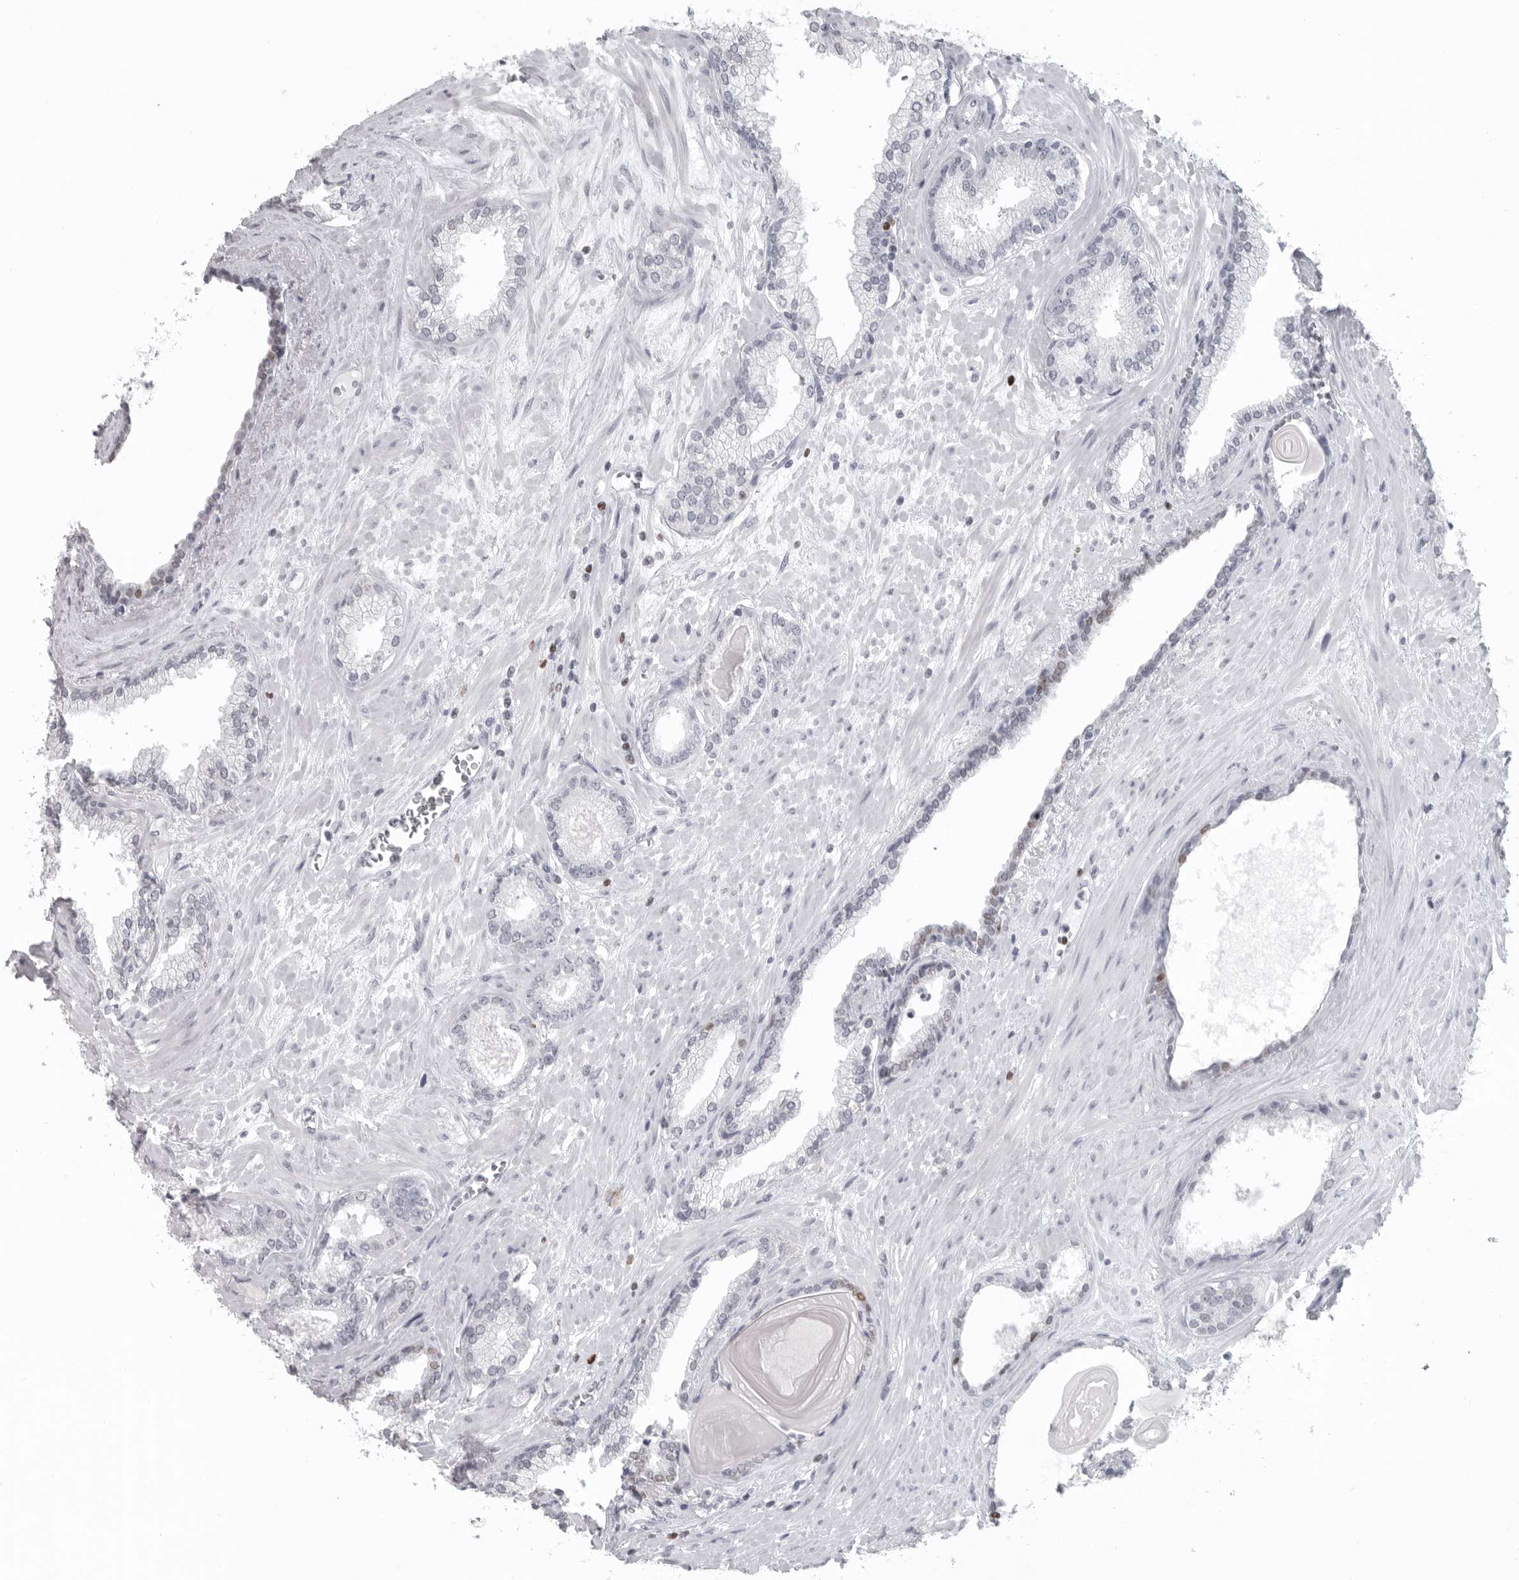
{"staining": {"intensity": "negative", "quantity": "none", "location": "none"}, "tissue": "prostate cancer", "cell_type": "Tumor cells", "image_type": "cancer", "snomed": [{"axis": "morphology", "description": "Adenocarcinoma, Low grade"}, {"axis": "topography", "description": "Prostate"}], "caption": "Prostate cancer (adenocarcinoma (low-grade)) was stained to show a protein in brown. There is no significant staining in tumor cells.", "gene": "SATB2", "patient": {"sex": "male", "age": 70}}